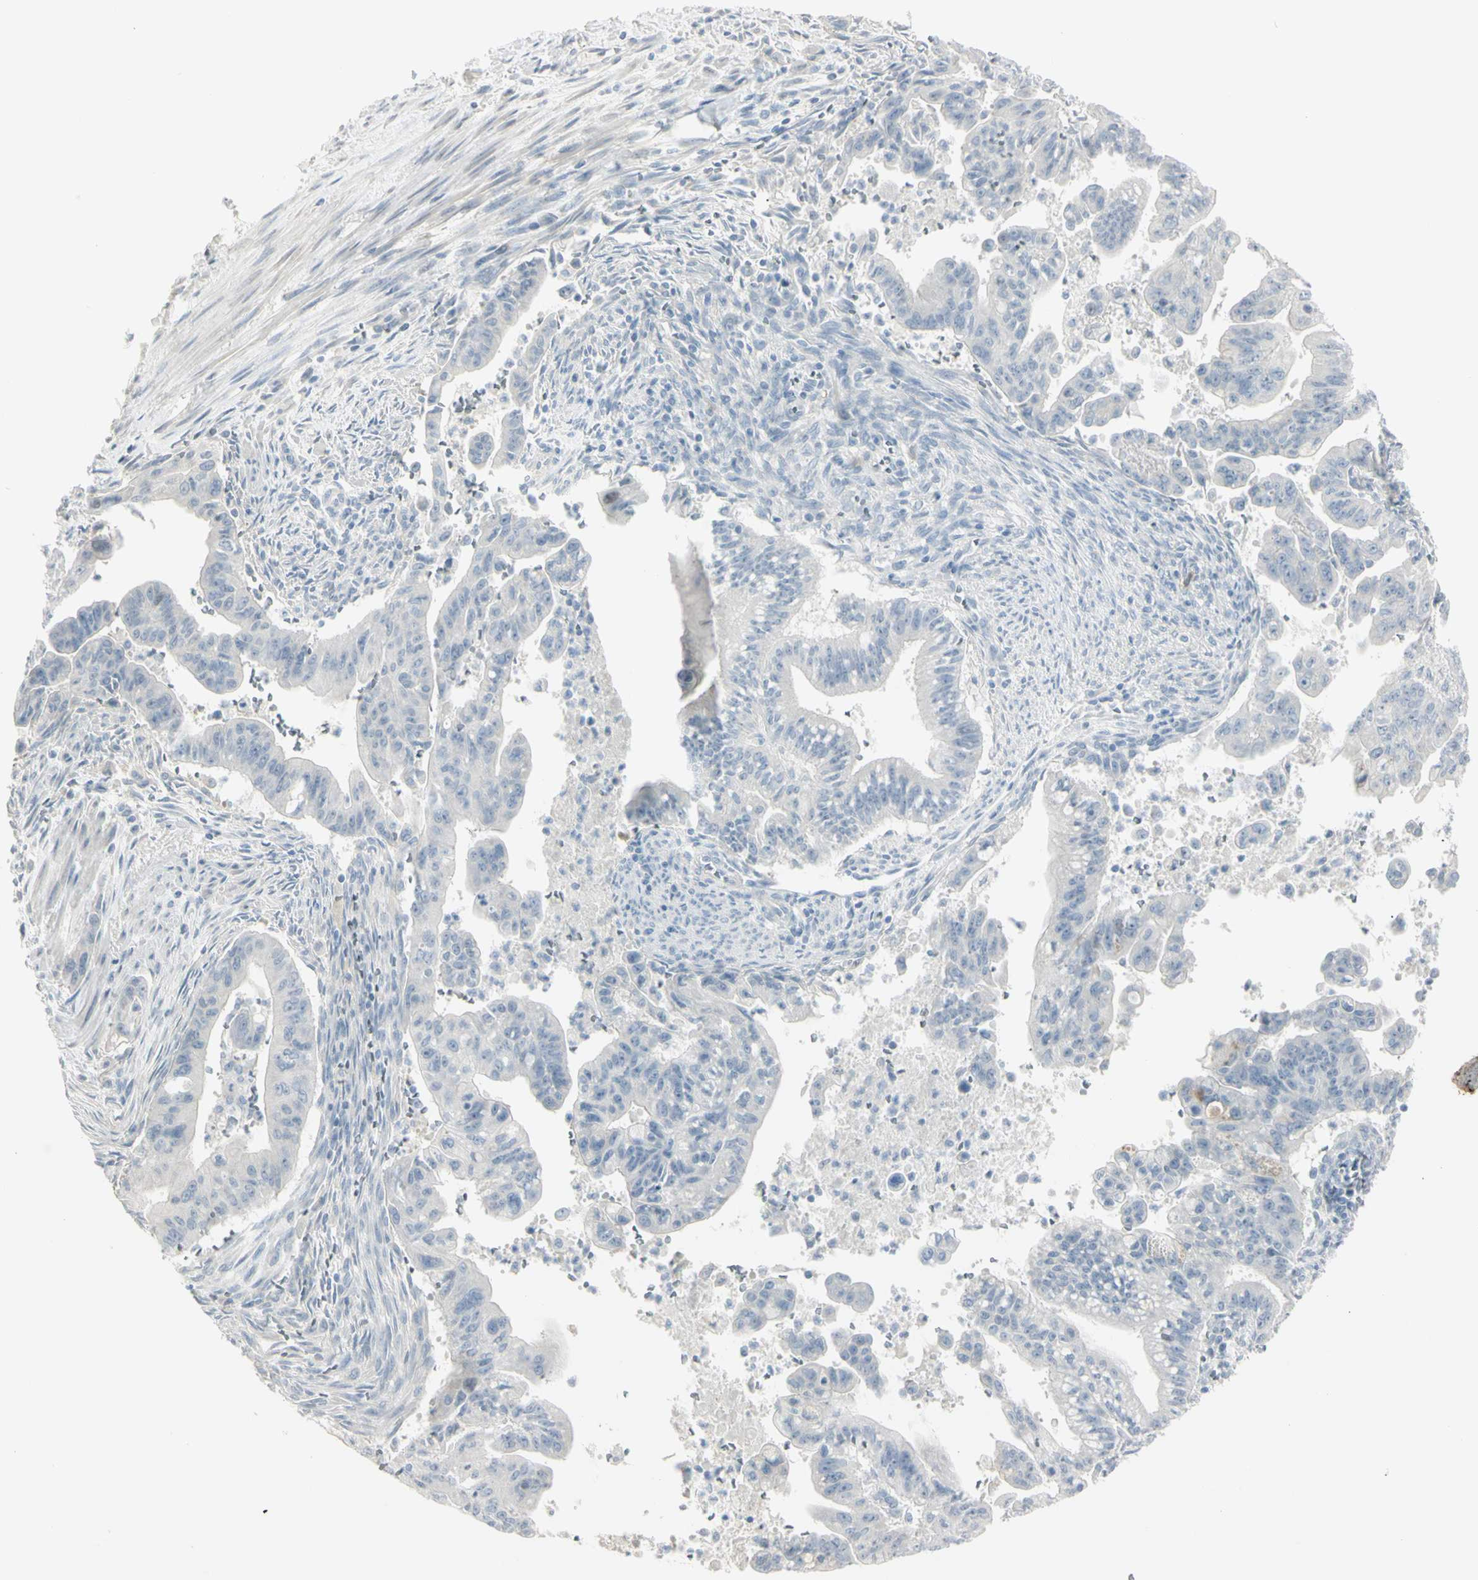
{"staining": {"intensity": "negative", "quantity": "none", "location": "none"}, "tissue": "pancreatic cancer", "cell_type": "Tumor cells", "image_type": "cancer", "snomed": [{"axis": "morphology", "description": "Adenocarcinoma, NOS"}, {"axis": "topography", "description": "Pancreas"}], "caption": "Immunohistochemical staining of human pancreatic adenocarcinoma shows no significant expression in tumor cells.", "gene": "PIP", "patient": {"sex": "male", "age": 70}}